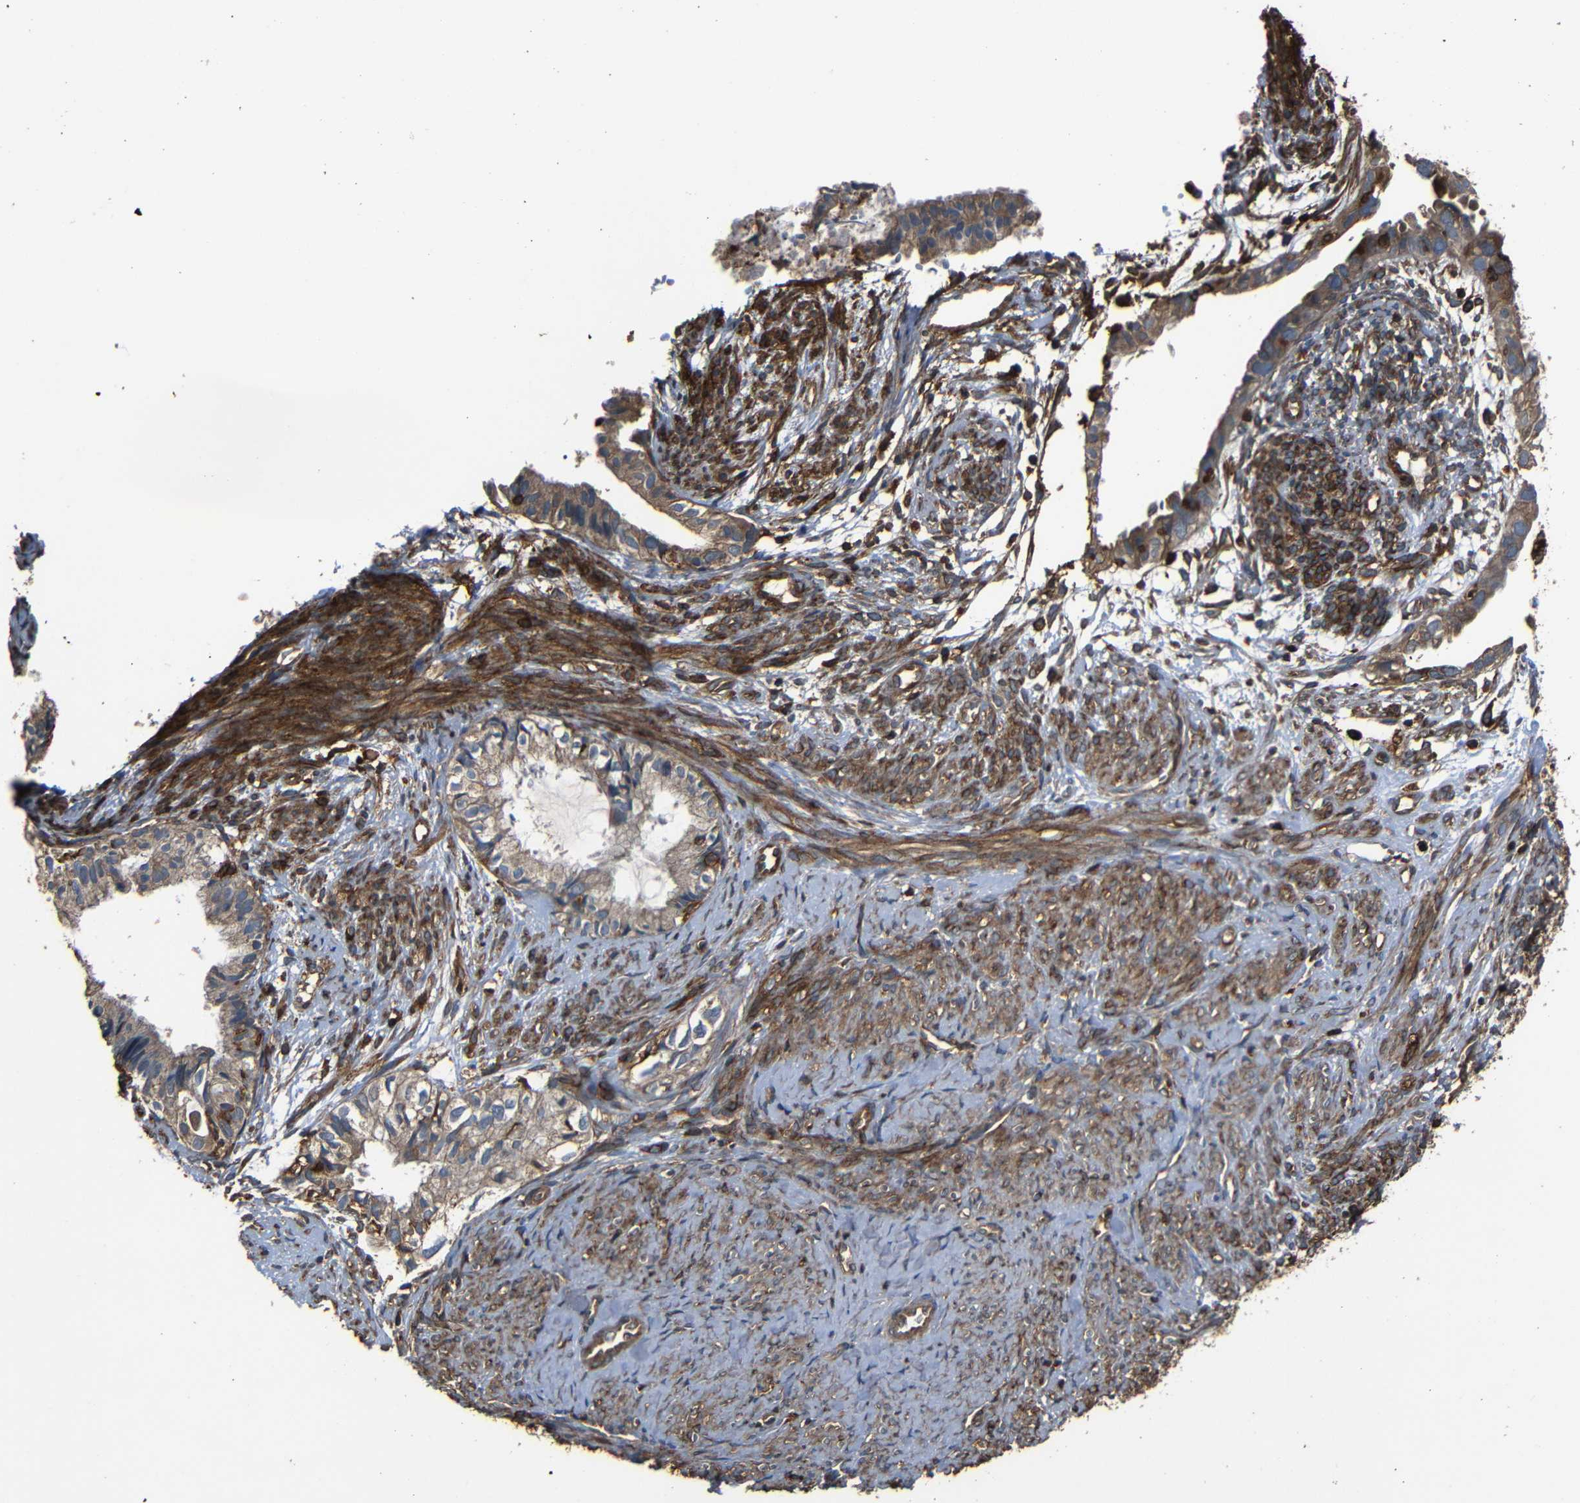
{"staining": {"intensity": "weak", "quantity": ">75%", "location": "cytoplasmic/membranous"}, "tissue": "cervical cancer", "cell_type": "Tumor cells", "image_type": "cancer", "snomed": [{"axis": "morphology", "description": "Normal tissue, NOS"}, {"axis": "morphology", "description": "Adenocarcinoma, NOS"}, {"axis": "topography", "description": "Cervix"}, {"axis": "topography", "description": "Endometrium"}], "caption": "Cervical cancer was stained to show a protein in brown. There is low levels of weak cytoplasmic/membranous positivity in approximately >75% of tumor cells.", "gene": "ADGRE5", "patient": {"sex": "female", "age": 86}}